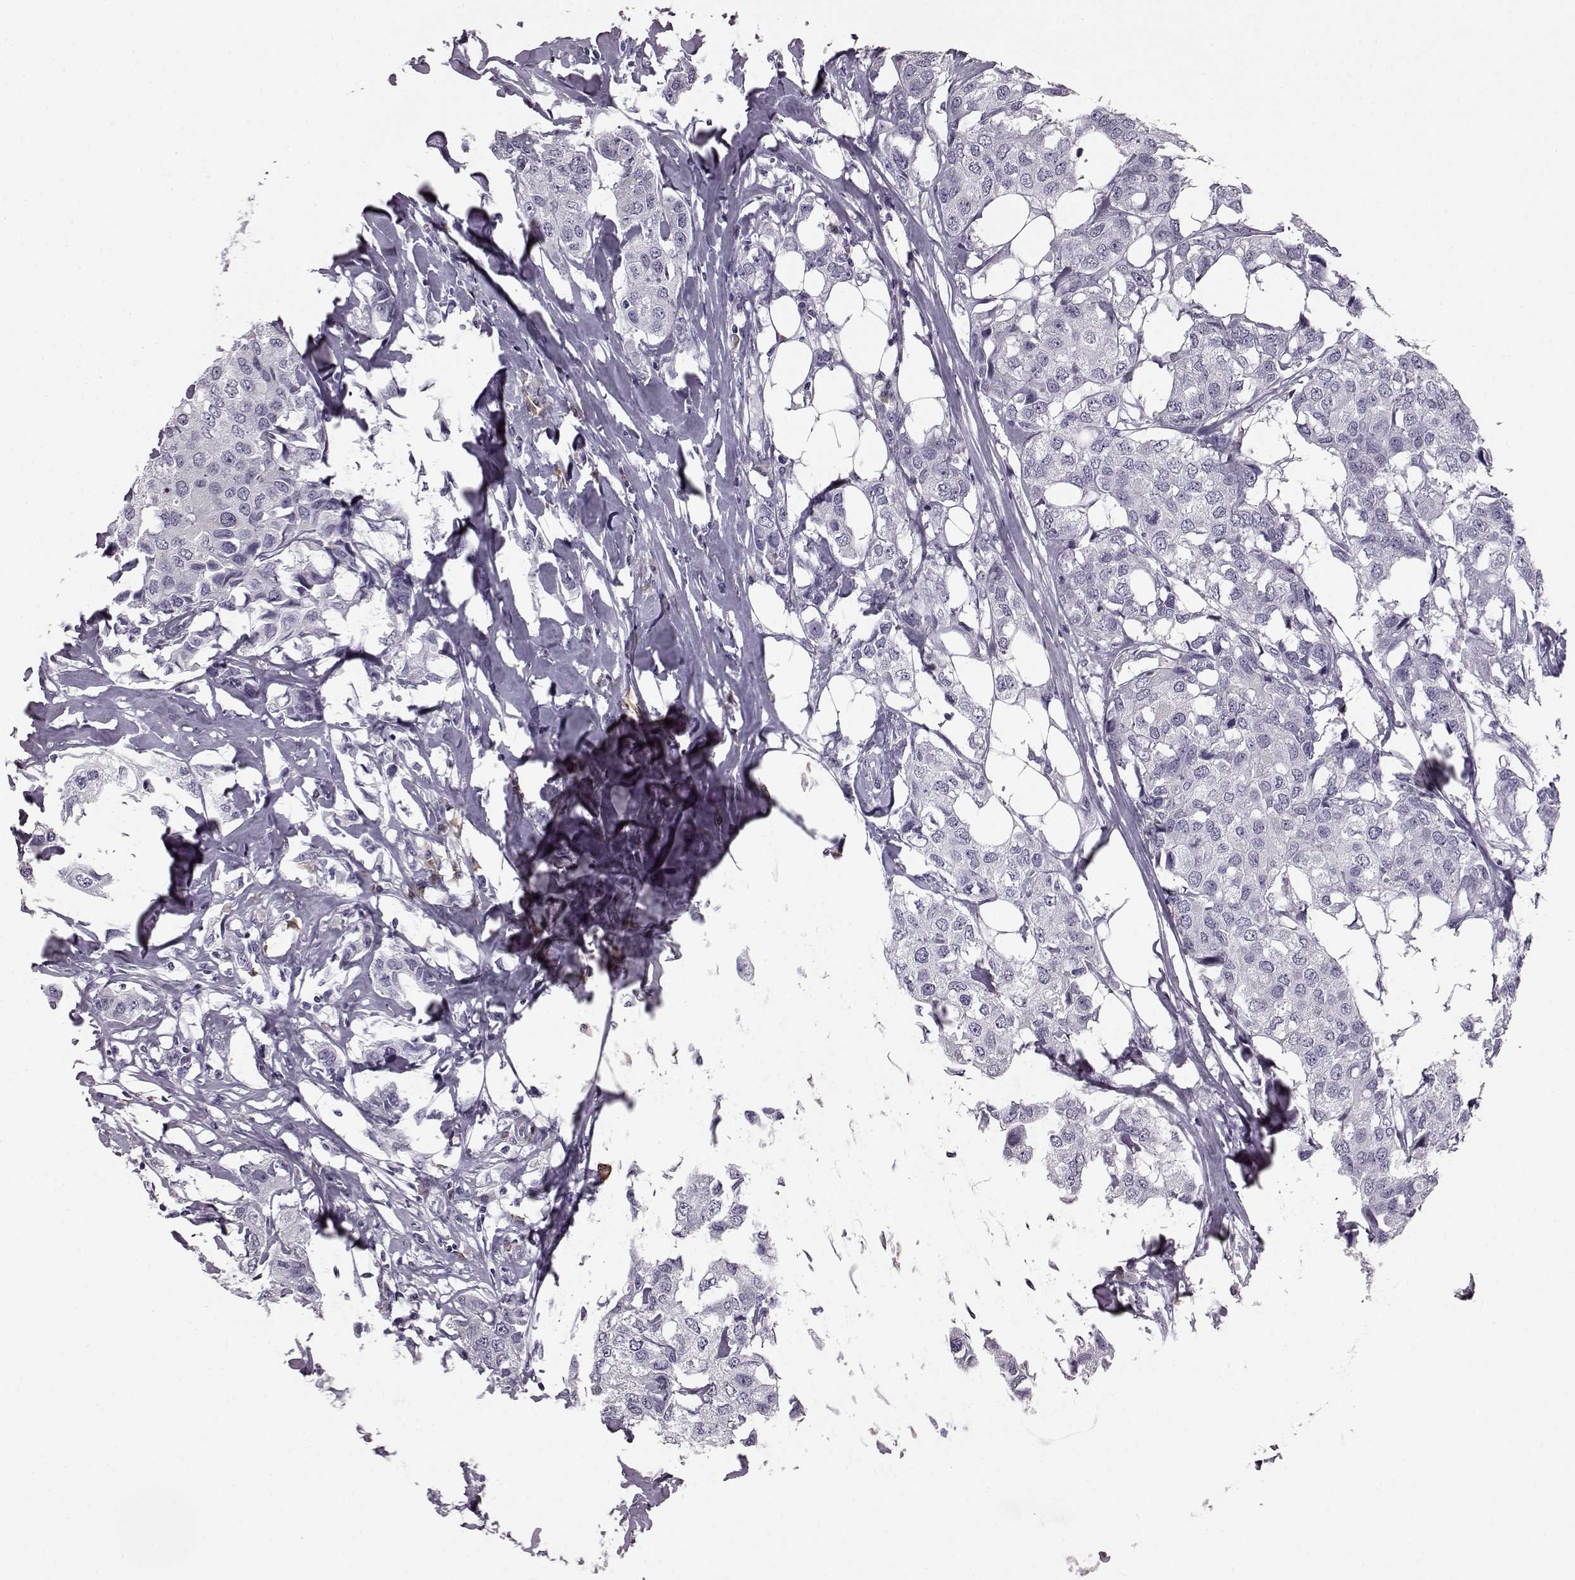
{"staining": {"intensity": "negative", "quantity": "none", "location": "none"}, "tissue": "breast cancer", "cell_type": "Tumor cells", "image_type": "cancer", "snomed": [{"axis": "morphology", "description": "Duct carcinoma"}, {"axis": "topography", "description": "Breast"}], "caption": "Breast infiltrating ductal carcinoma was stained to show a protein in brown. There is no significant expression in tumor cells. Nuclei are stained in blue.", "gene": "JSRP1", "patient": {"sex": "female", "age": 80}}